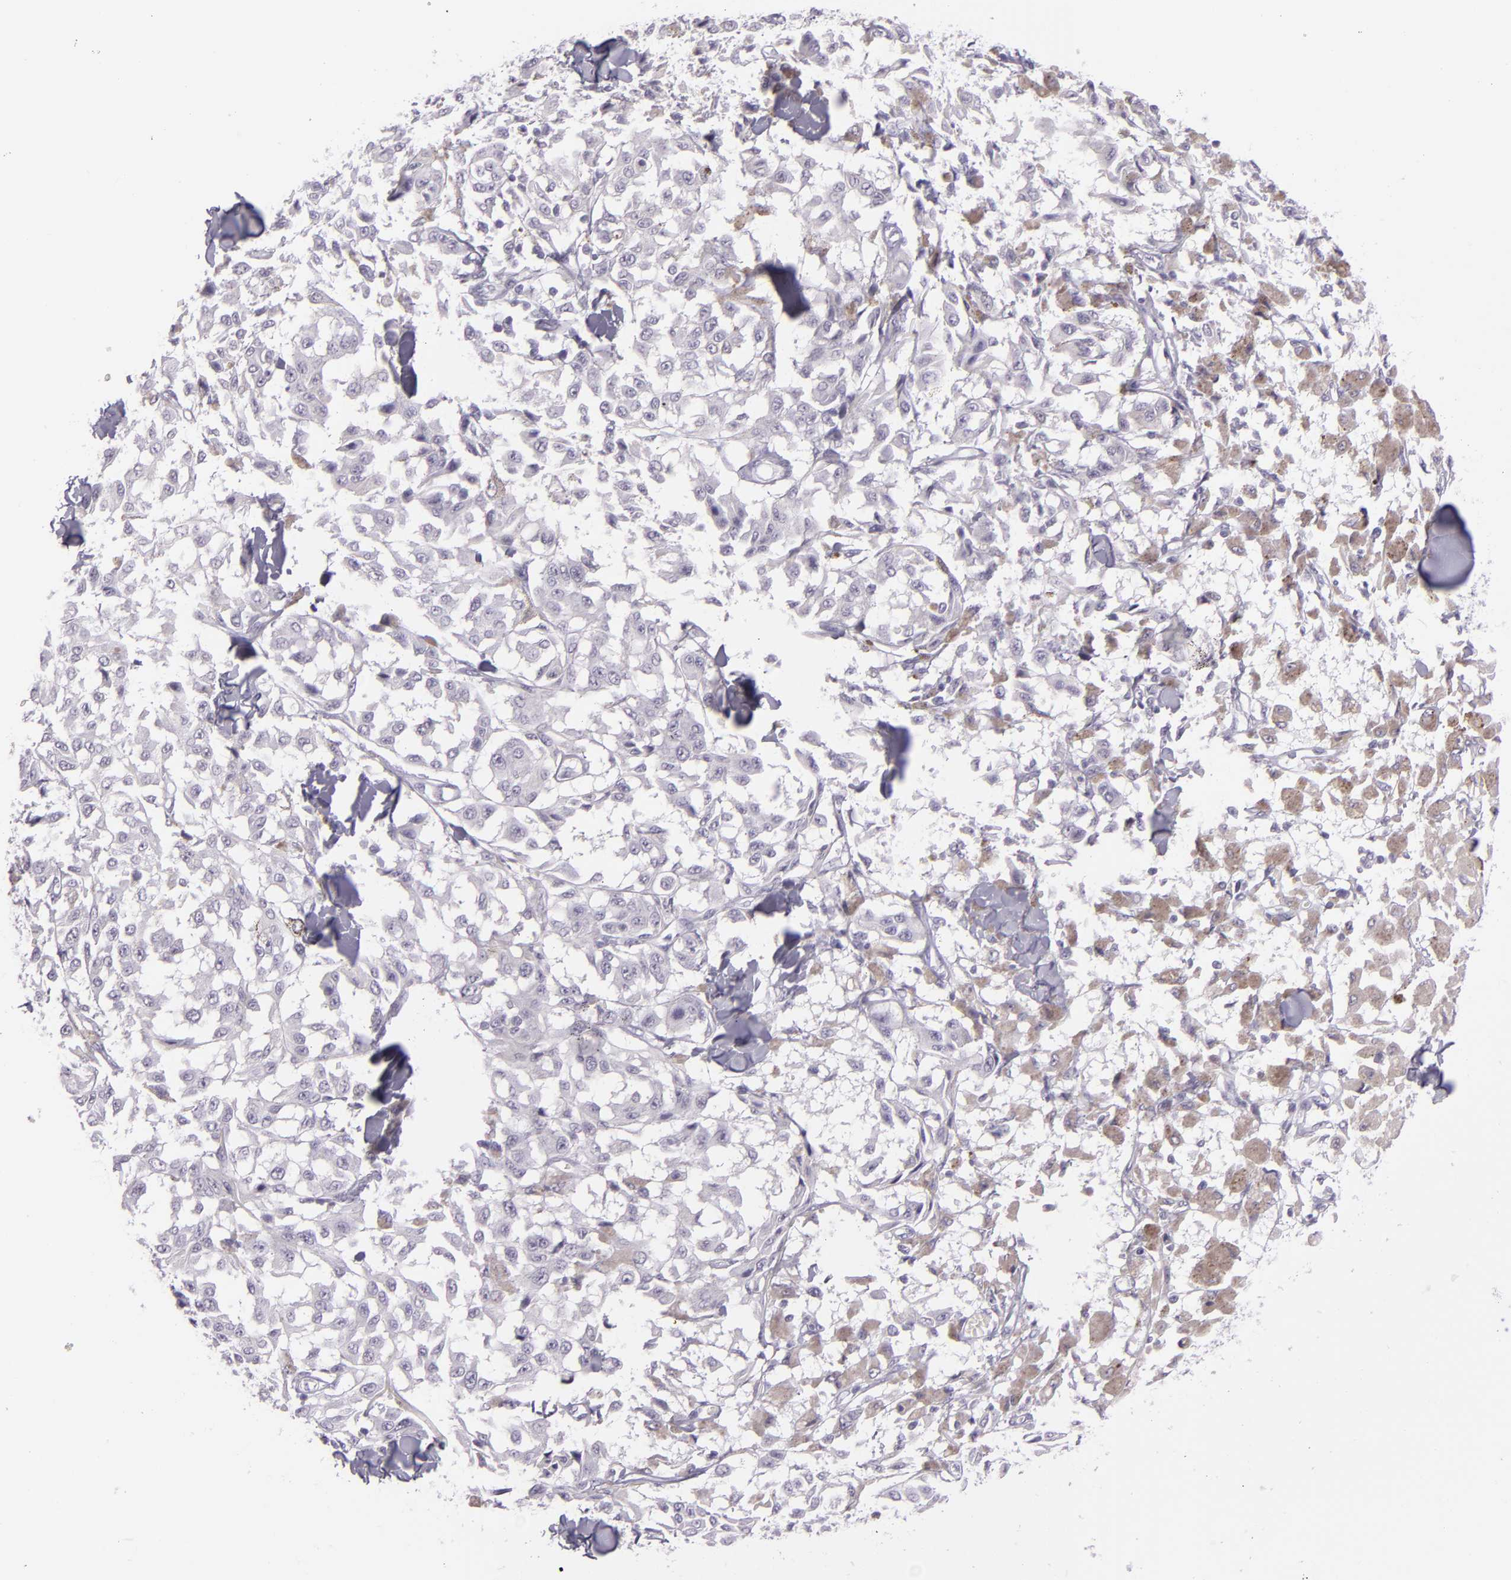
{"staining": {"intensity": "negative", "quantity": "none", "location": "none"}, "tissue": "melanoma", "cell_type": "Tumor cells", "image_type": "cancer", "snomed": [{"axis": "morphology", "description": "Malignant melanoma, NOS"}, {"axis": "topography", "description": "Skin"}], "caption": "Immunohistochemical staining of malignant melanoma displays no significant expression in tumor cells.", "gene": "MUC6", "patient": {"sex": "female", "age": 64}}